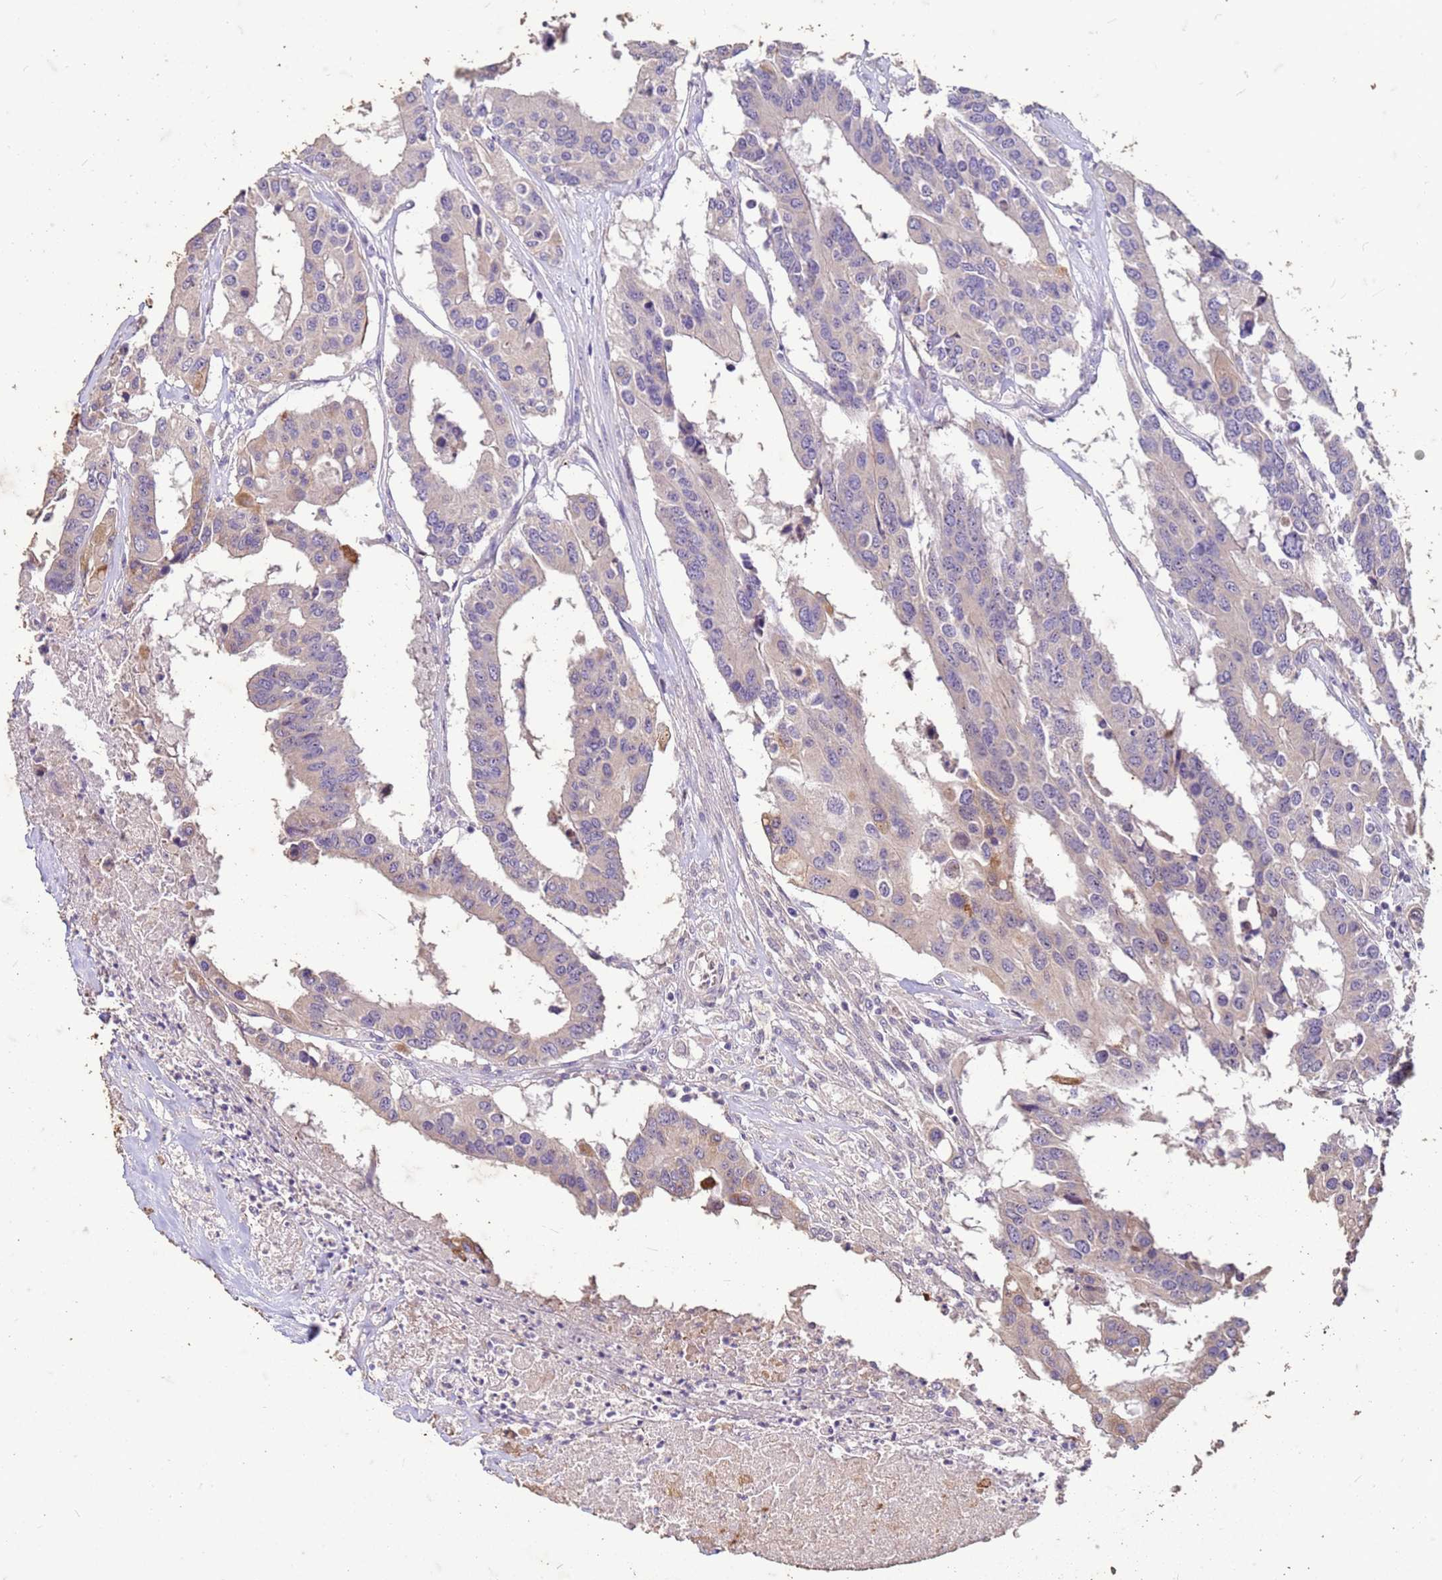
{"staining": {"intensity": "negative", "quantity": "none", "location": "none"}, "tissue": "colorectal cancer", "cell_type": "Tumor cells", "image_type": "cancer", "snomed": [{"axis": "morphology", "description": "Adenocarcinoma, NOS"}, {"axis": "topography", "description": "Colon"}], "caption": "This image is of adenocarcinoma (colorectal) stained with IHC to label a protein in brown with the nuclei are counter-stained blue. There is no staining in tumor cells.", "gene": "FAM184B", "patient": {"sex": "male", "age": 77}}